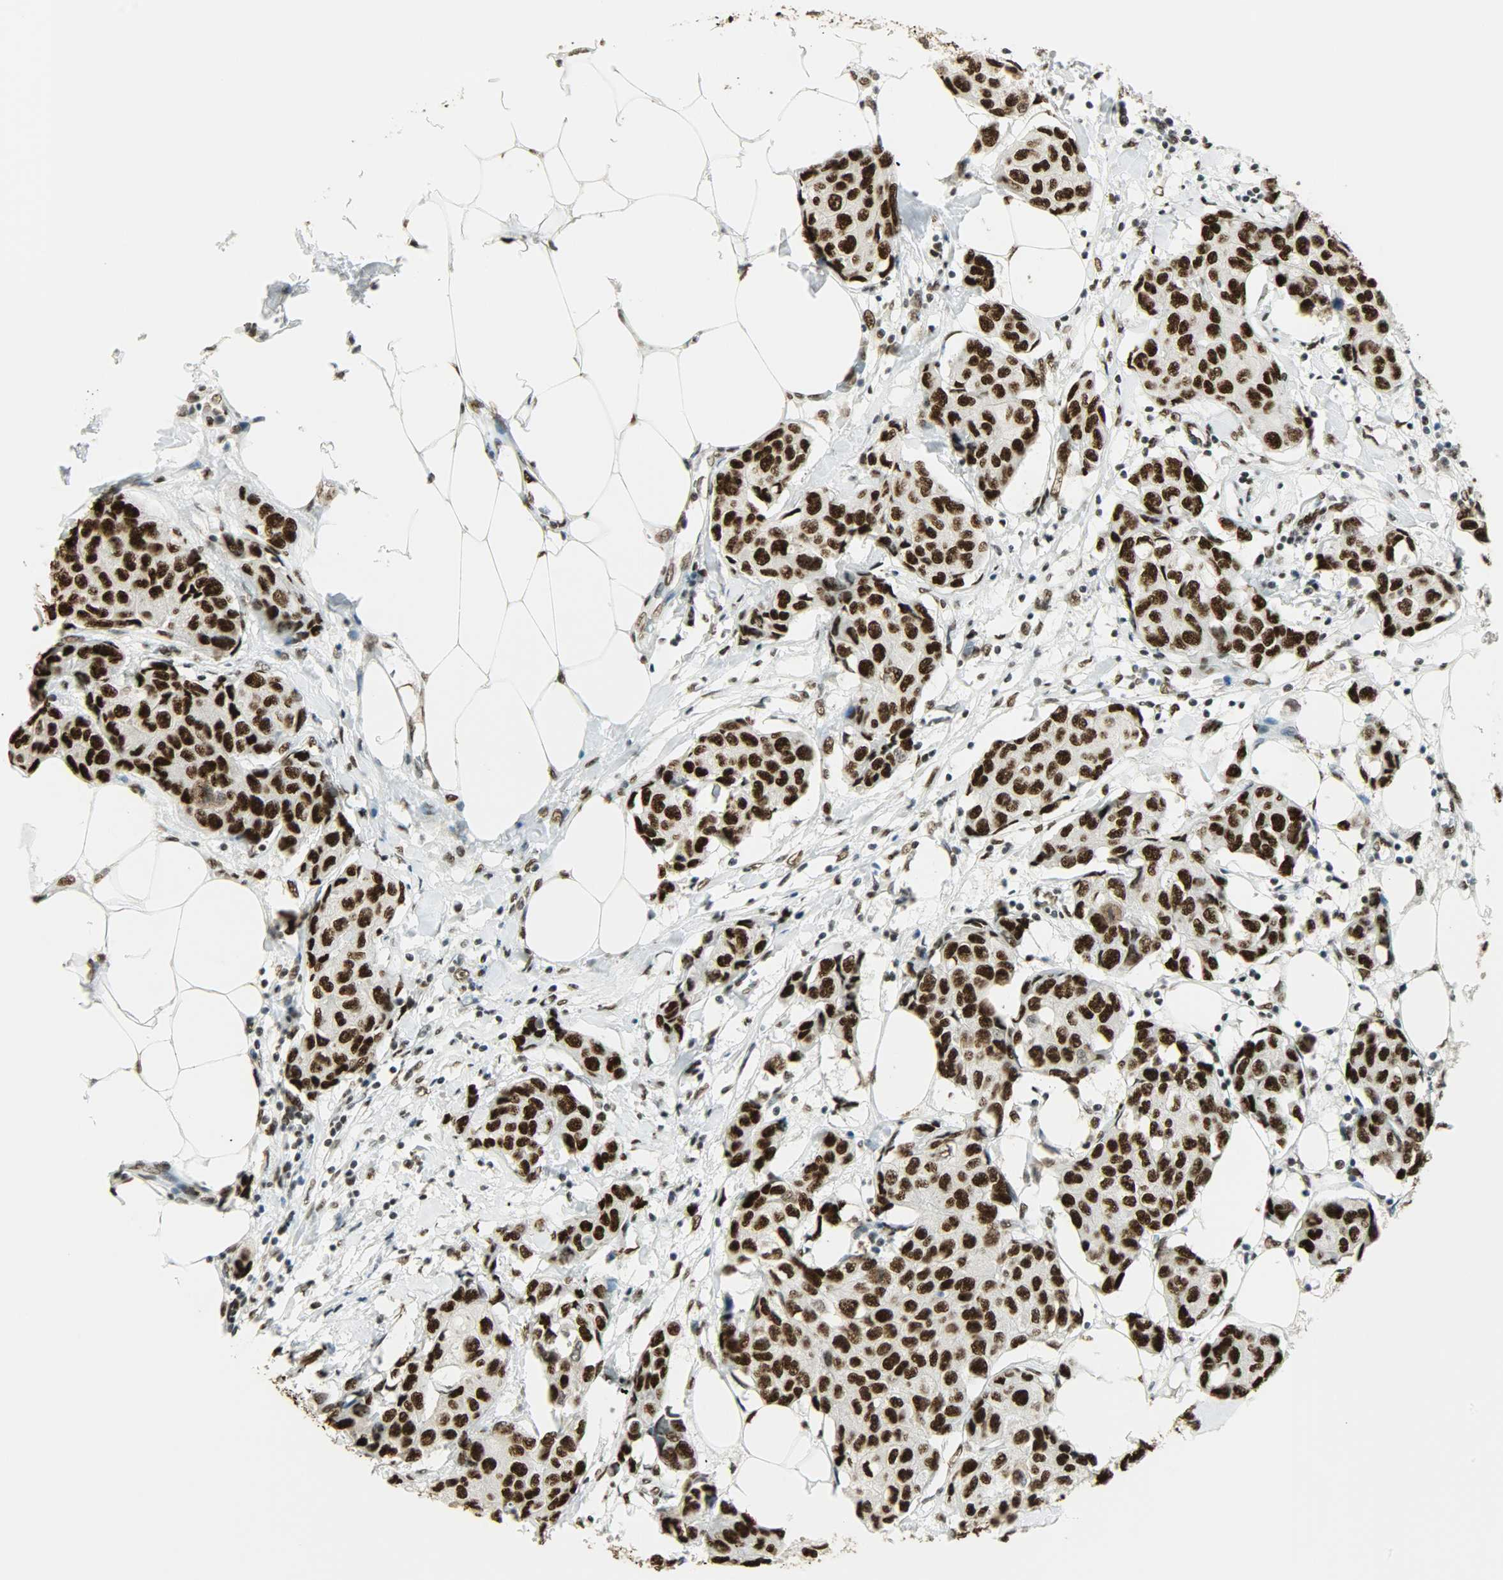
{"staining": {"intensity": "strong", "quantity": ">75%", "location": "nuclear"}, "tissue": "breast cancer", "cell_type": "Tumor cells", "image_type": "cancer", "snomed": [{"axis": "morphology", "description": "Duct carcinoma"}, {"axis": "topography", "description": "Breast"}], "caption": "Brown immunohistochemical staining in human breast intraductal carcinoma displays strong nuclear expression in about >75% of tumor cells.", "gene": "MYEF2", "patient": {"sex": "female", "age": 80}}